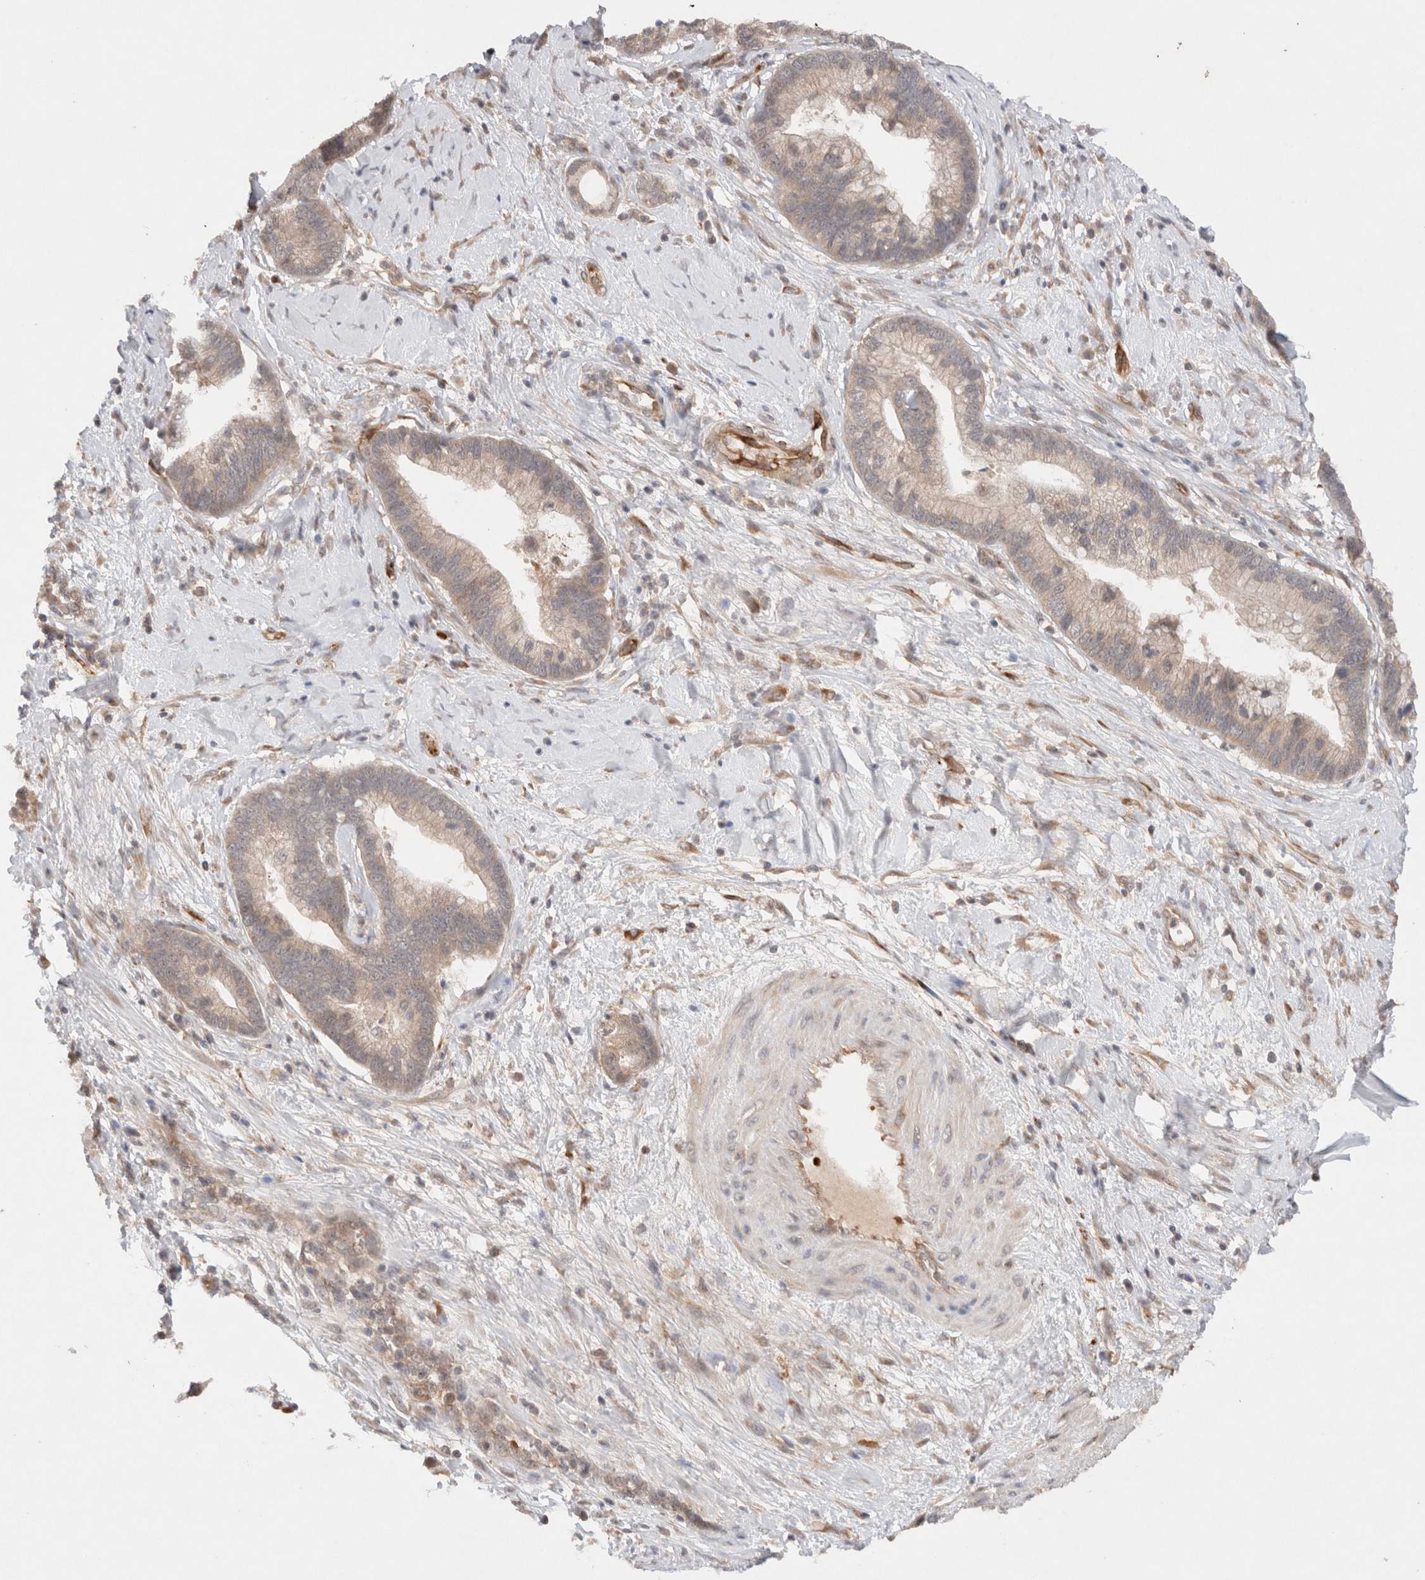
{"staining": {"intensity": "weak", "quantity": "25%-75%", "location": "cytoplasmic/membranous"}, "tissue": "cervical cancer", "cell_type": "Tumor cells", "image_type": "cancer", "snomed": [{"axis": "morphology", "description": "Adenocarcinoma, NOS"}, {"axis": "topography", "description": "Cervix"}], "caption": "Immunohistochemistry micrograph of human adenocarcinoma (cervical) stained for a protein (brown), which shows low levels of weak cytoplasmic/membranous staining in about 25%-75% of tumor cells.", "gene": "KLHL20", "patient": {"sex": "female", "age": 44}}